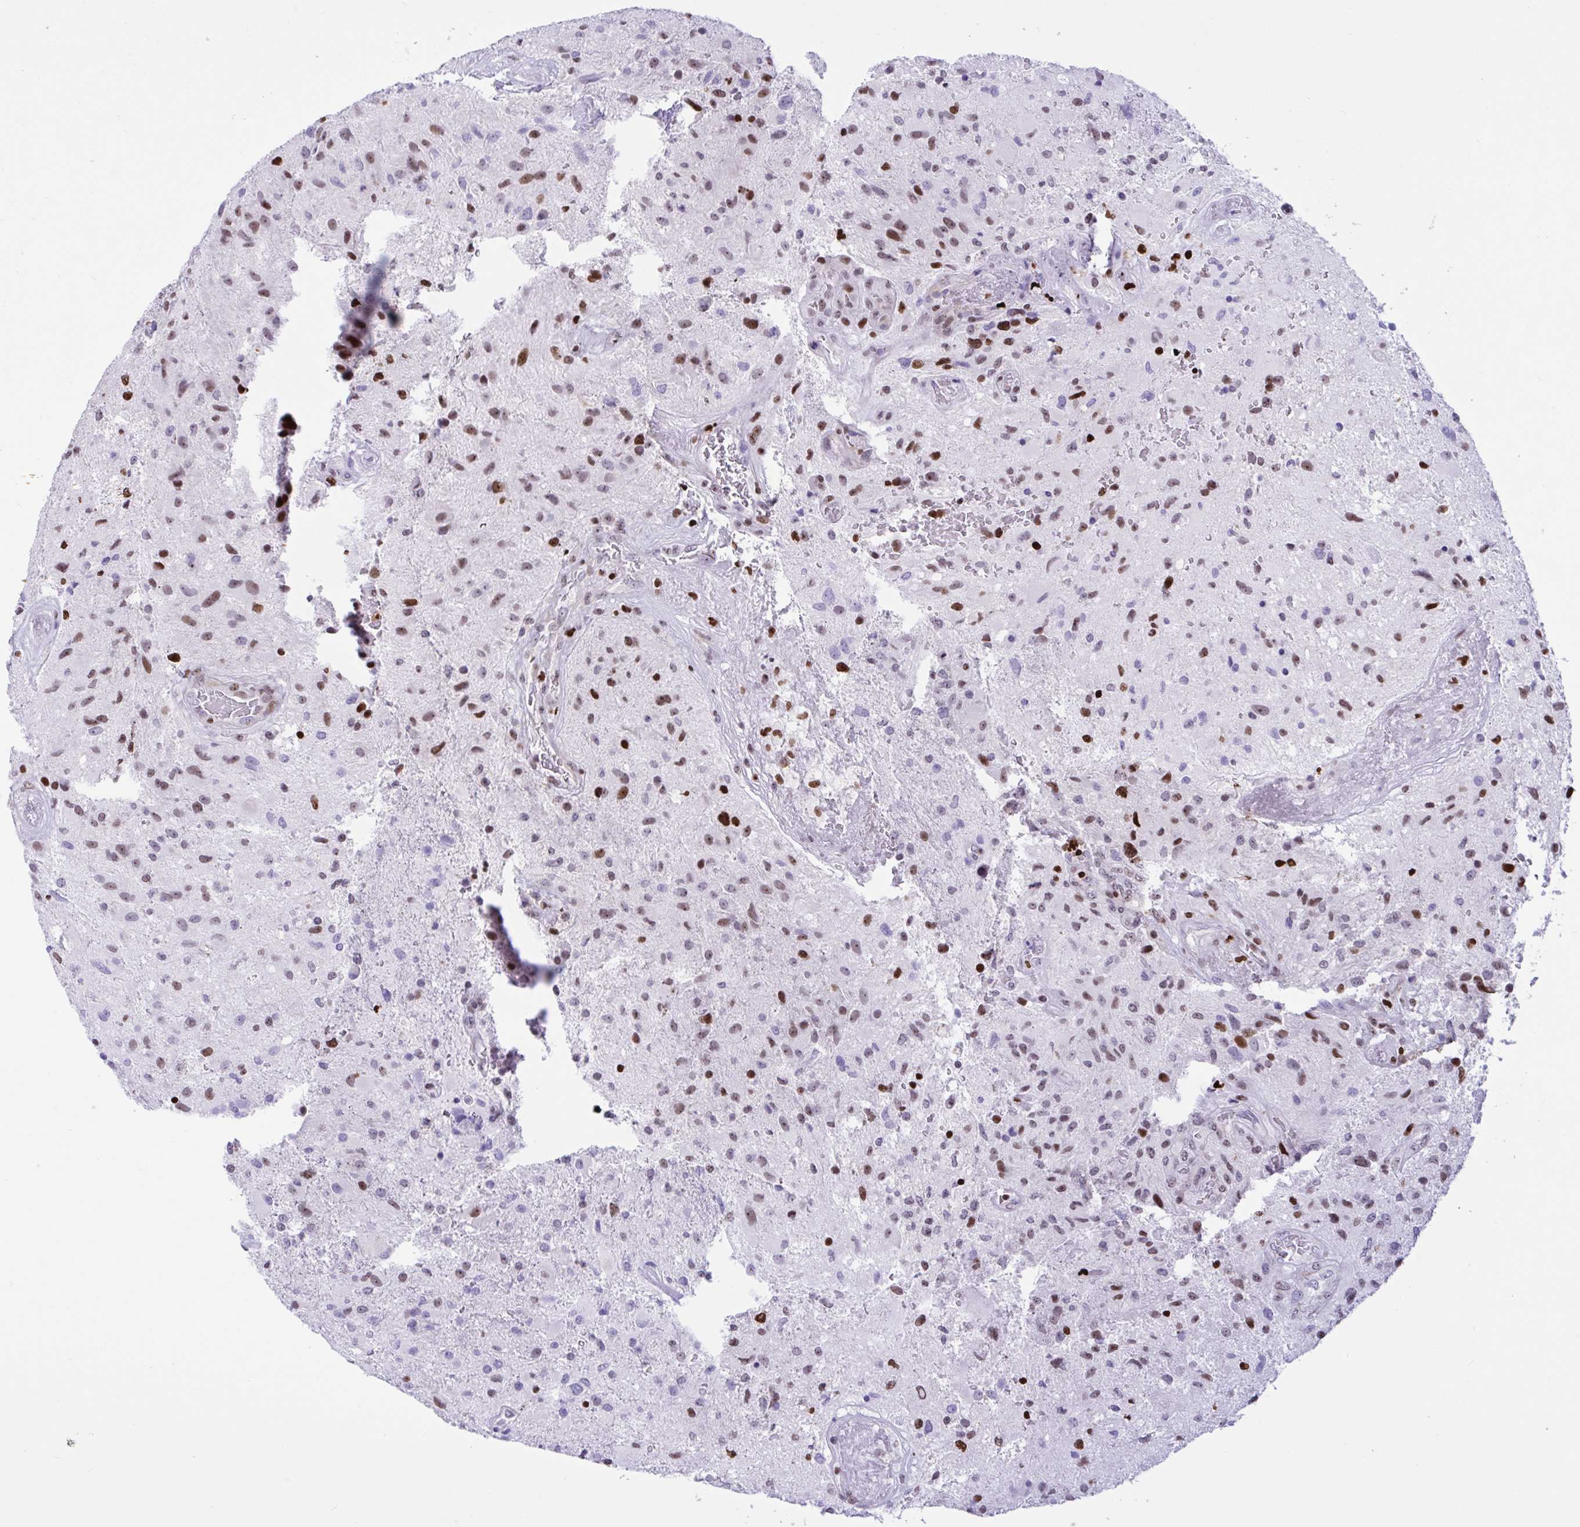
{"staining": {"intensity": "moderate", "quantity": "<25%", "location": "nuclear"}, "tissue": "glioma", "cell_type": "Tumor cells", "image_type": "cancer", "snomed": [{"axis": "morphology", "description": "Glioma, malignant, High grade"}, {"axis": "topography", "description": "Brain"}], "caption": "Immunohistochemical staining of human malignant high-grade glioma demonstrates moderate nuclear protein positivity in about <25% of tumor cells.", "gene": "HMGB2", "patient": {"sex": "male", "age": 53}}